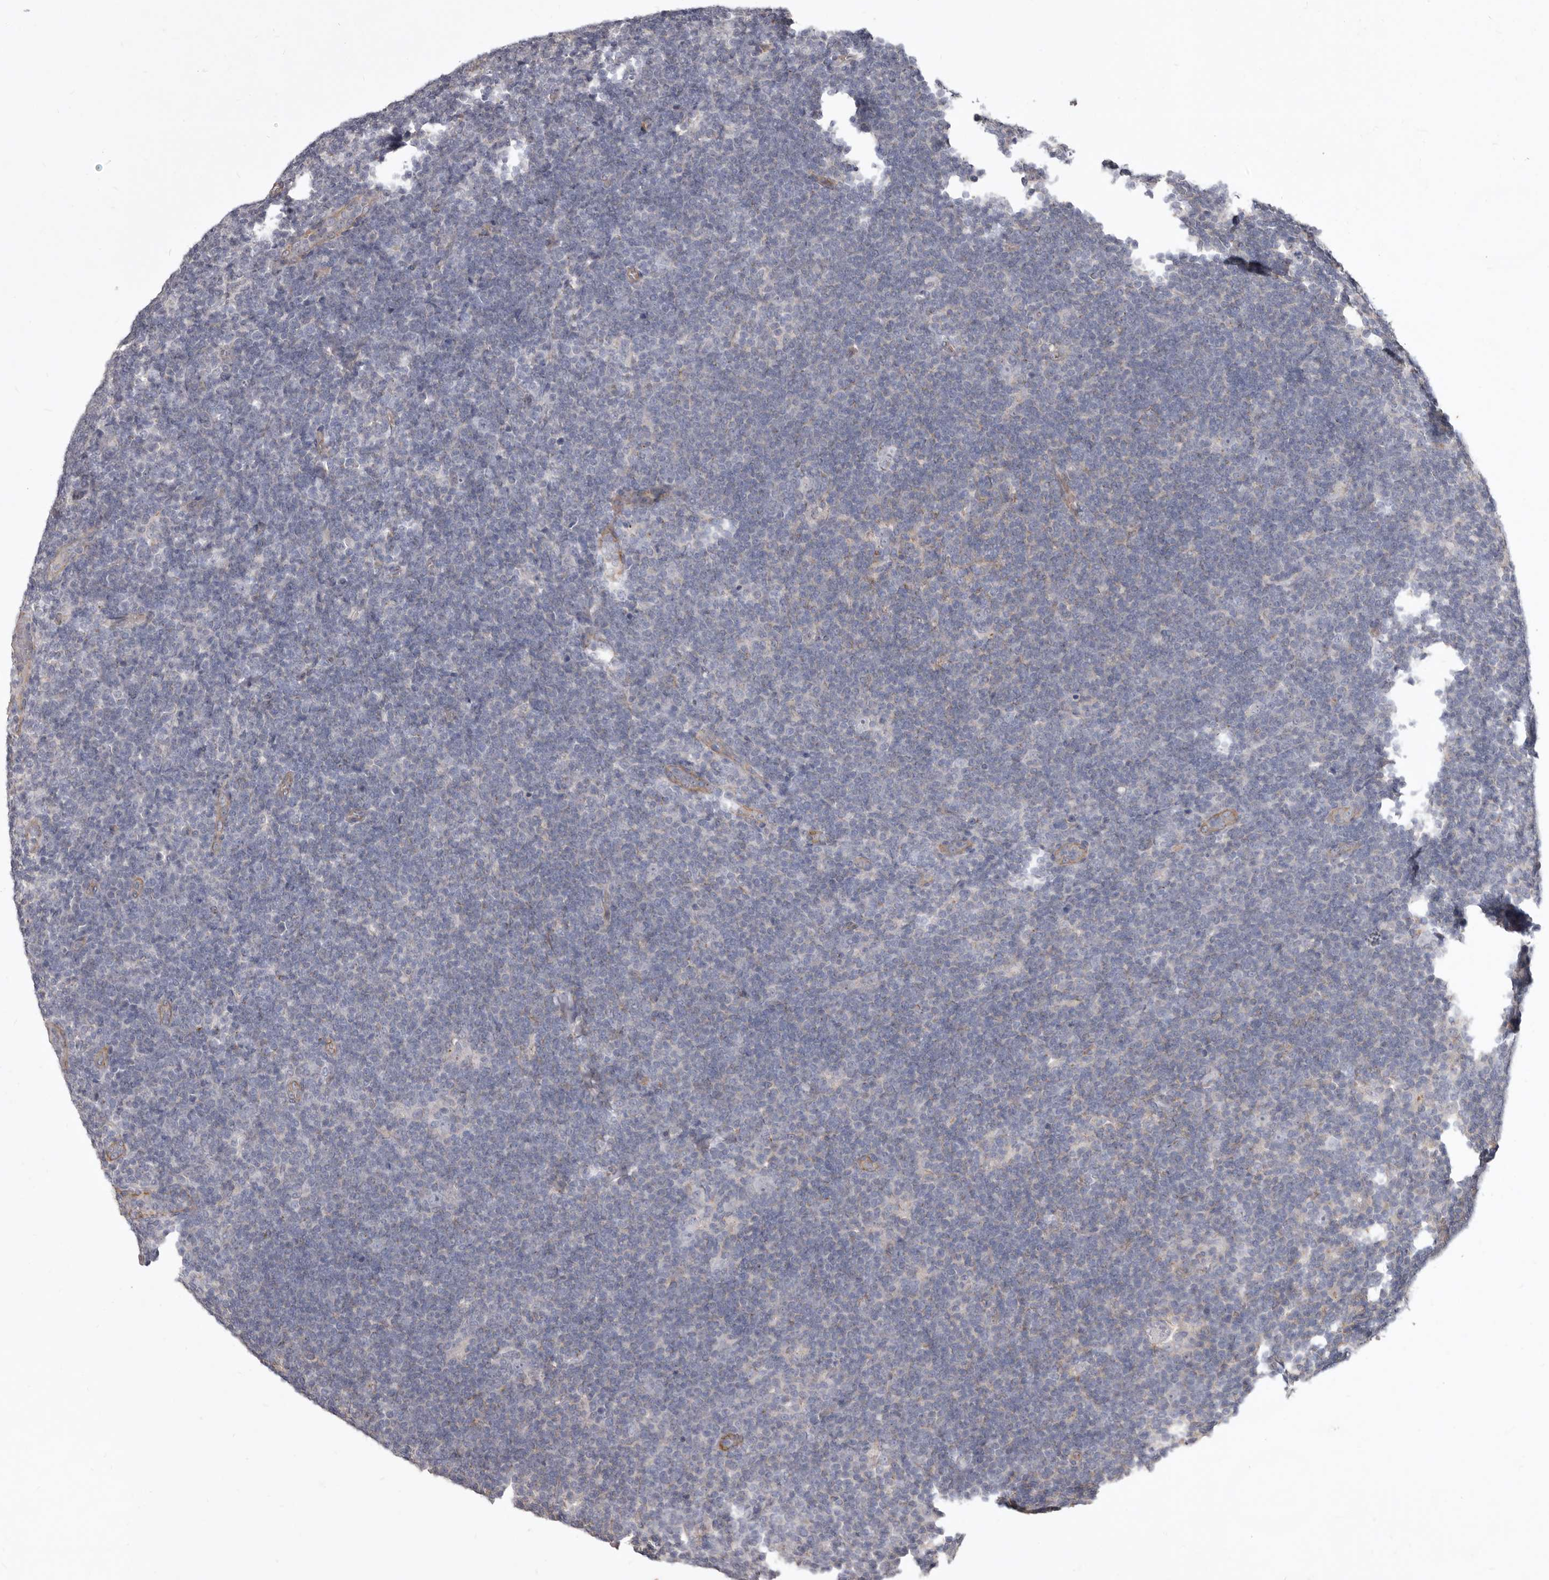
{"staining": {"intensity": "negative", "quantity": "none", "location": "none"}, "tissue": "lymphoma", "cell_type": "Tumor cells", "image_type": "cancer", "snomed": [{"axis": "morphology", "description": "Hodgkin's disease, NOS"}, {"axis": "topography", "description": "Lymph node"}], "caption": "Human Hodgkin's disease stained for a protein using IHC exhibits no positivity in tumor cells.", "gene": "P2RX6", "patient": {"sex": "female", "age": 57}}